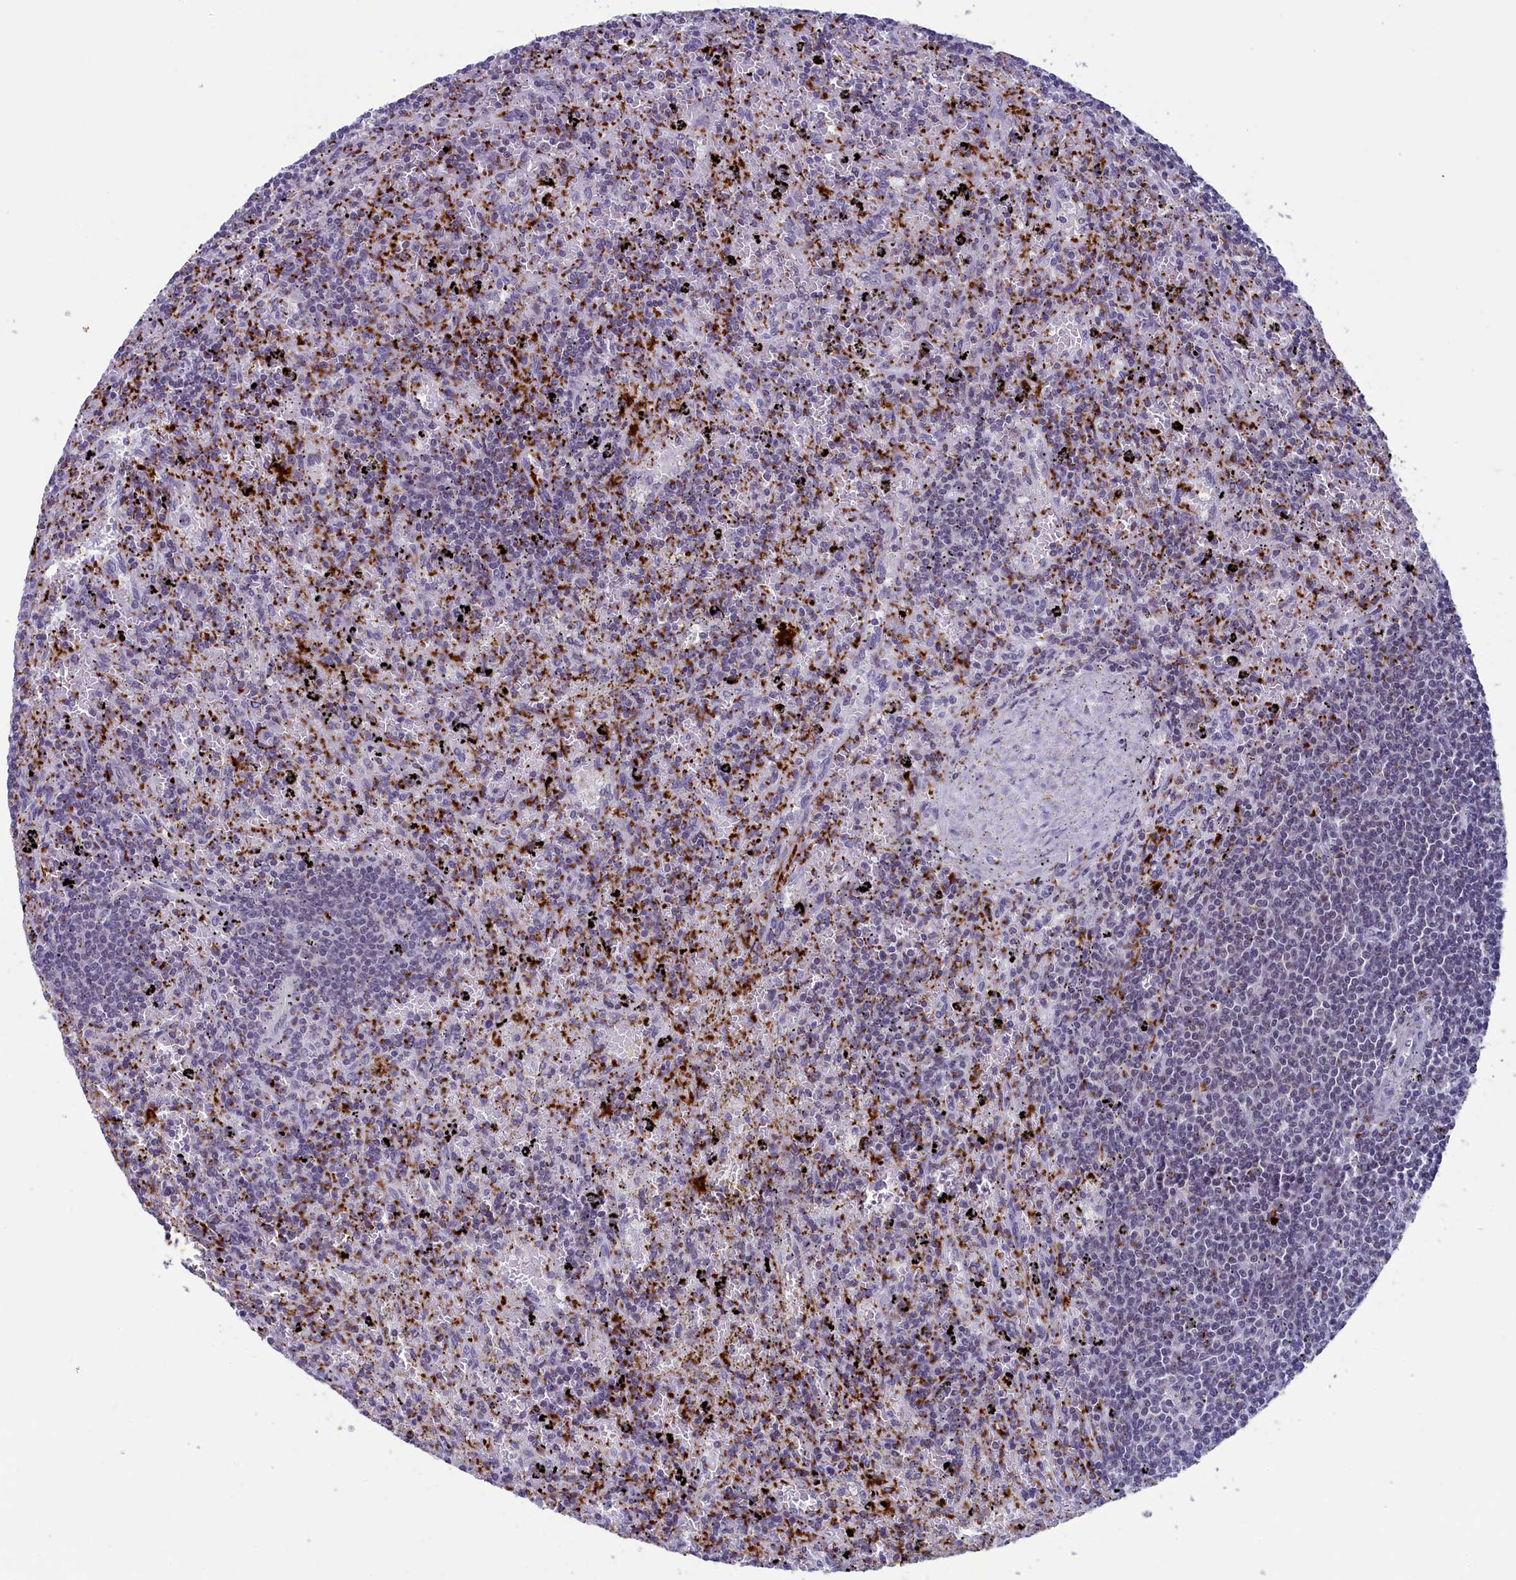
{"staining": {"intensity": "negative", "quantity": "none", "location": "none"}, "tissue": "lymphoma", "cell_type": "Tumor cells", "image_type": "cancer", "snomed": [{"axis": "morphology", "description": "Malignant lymphoma, non-Hodgkin's type, Low grade"}, {"axis": "topography", "description": "Spleen"}], "caption": "There is no significant staining in tumor cells of malignant lymphoma, non-Hodgkin's type (low-grade). (DAB (3,3'-diaminobenzidine) immunohistochemistry, high magnification).", "gene": "AIFM2", "patient": {"sex": "male", "age": 76}}